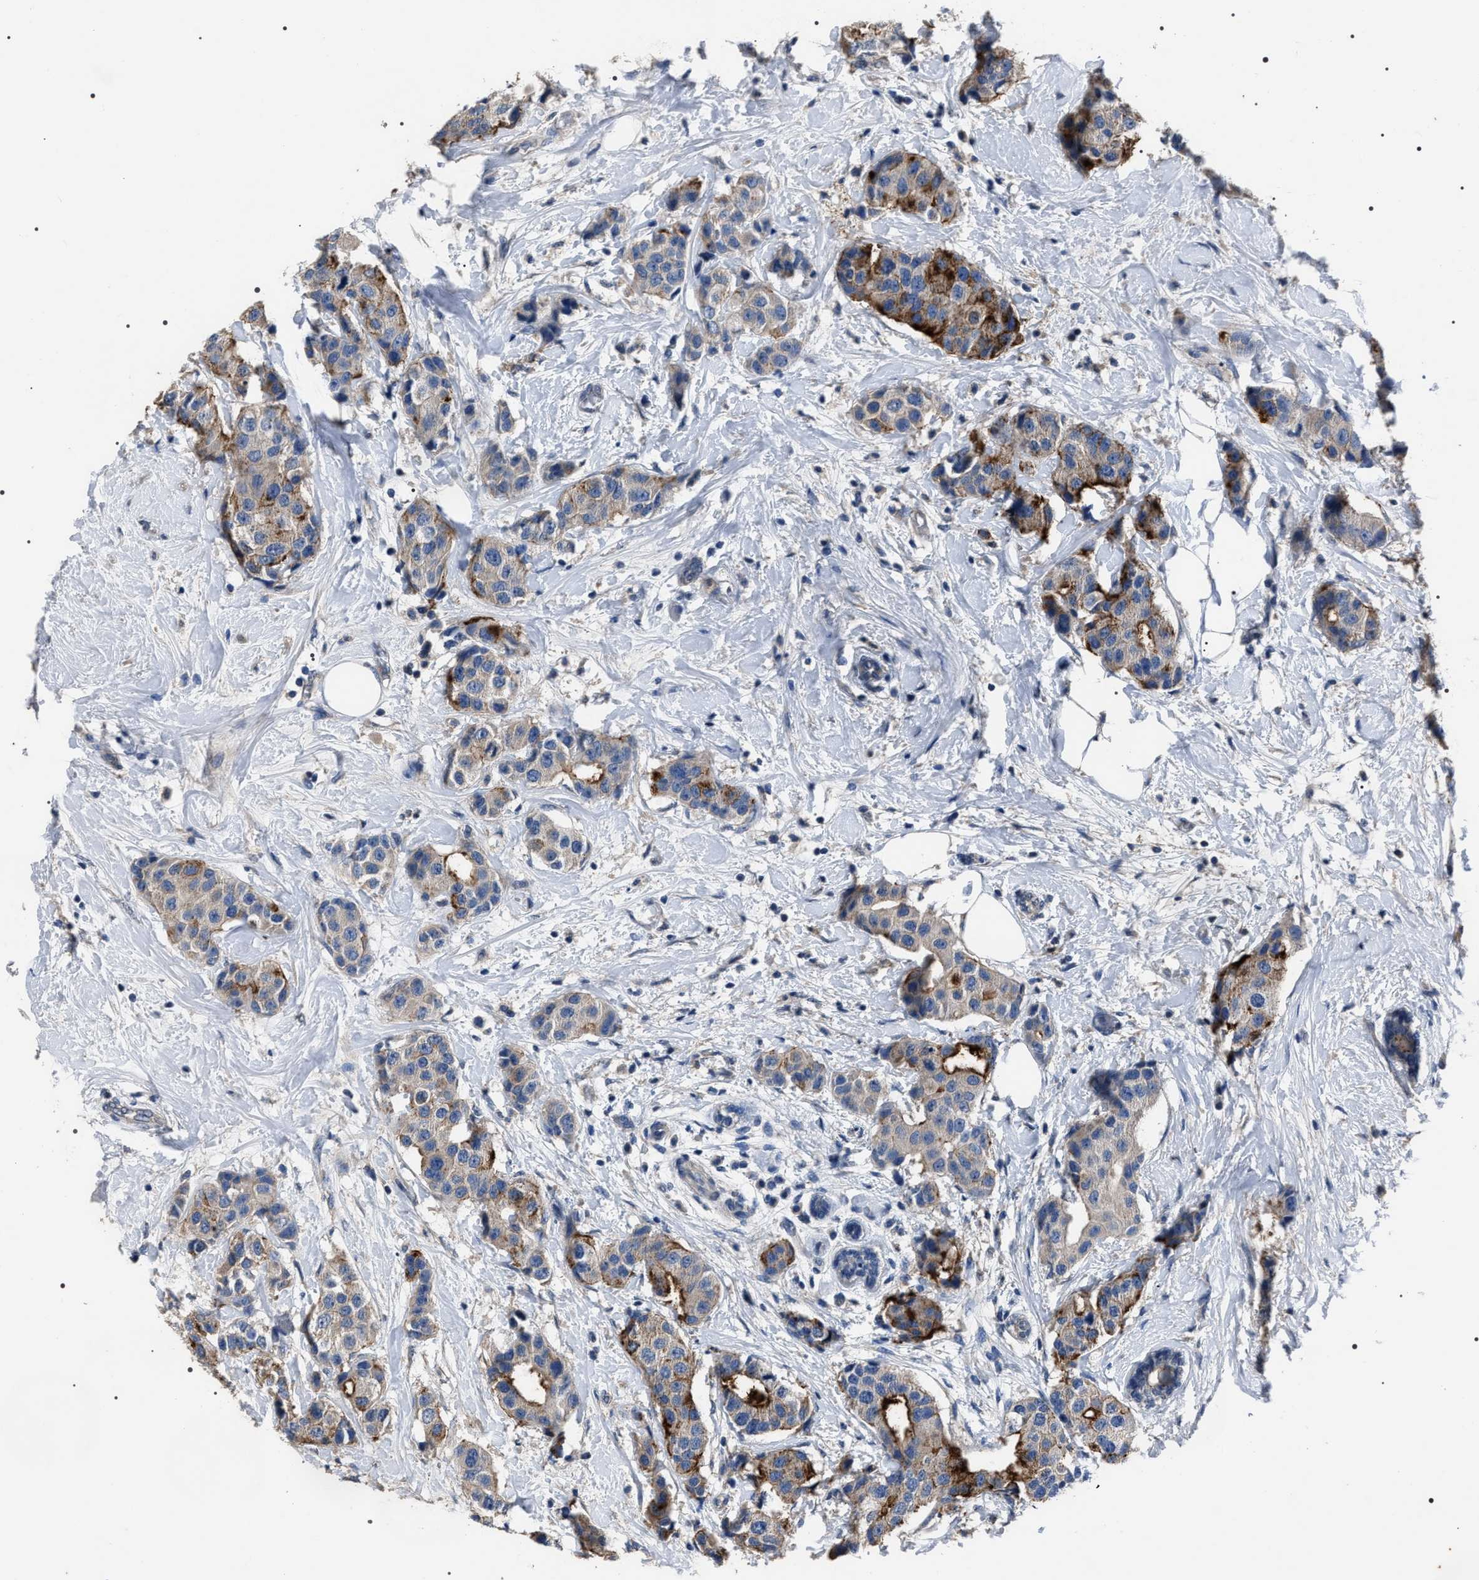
{"staining": {"intensity": "strong", "quantity": "<25%", "location": "cytoplasmic/membranous"}, "tissue": "breast cancer", "cell_type": "Tumor cells", "image_type": "cancer", "snomed": [{"axis": "morphology", "description": "Normal tissue, NOS"}, {"axis": "morphology", "description": "Duct carcinoma"}, {"axis": "topography", "description": "Breast"}], "caption": "Strong cytoplasmic/membranous staining is present in about <25% of tumor cells in breast cancer (intraductal carcinoma).", "gene": "TRIM54", "patient": {"sex": "female", "age": 39}}